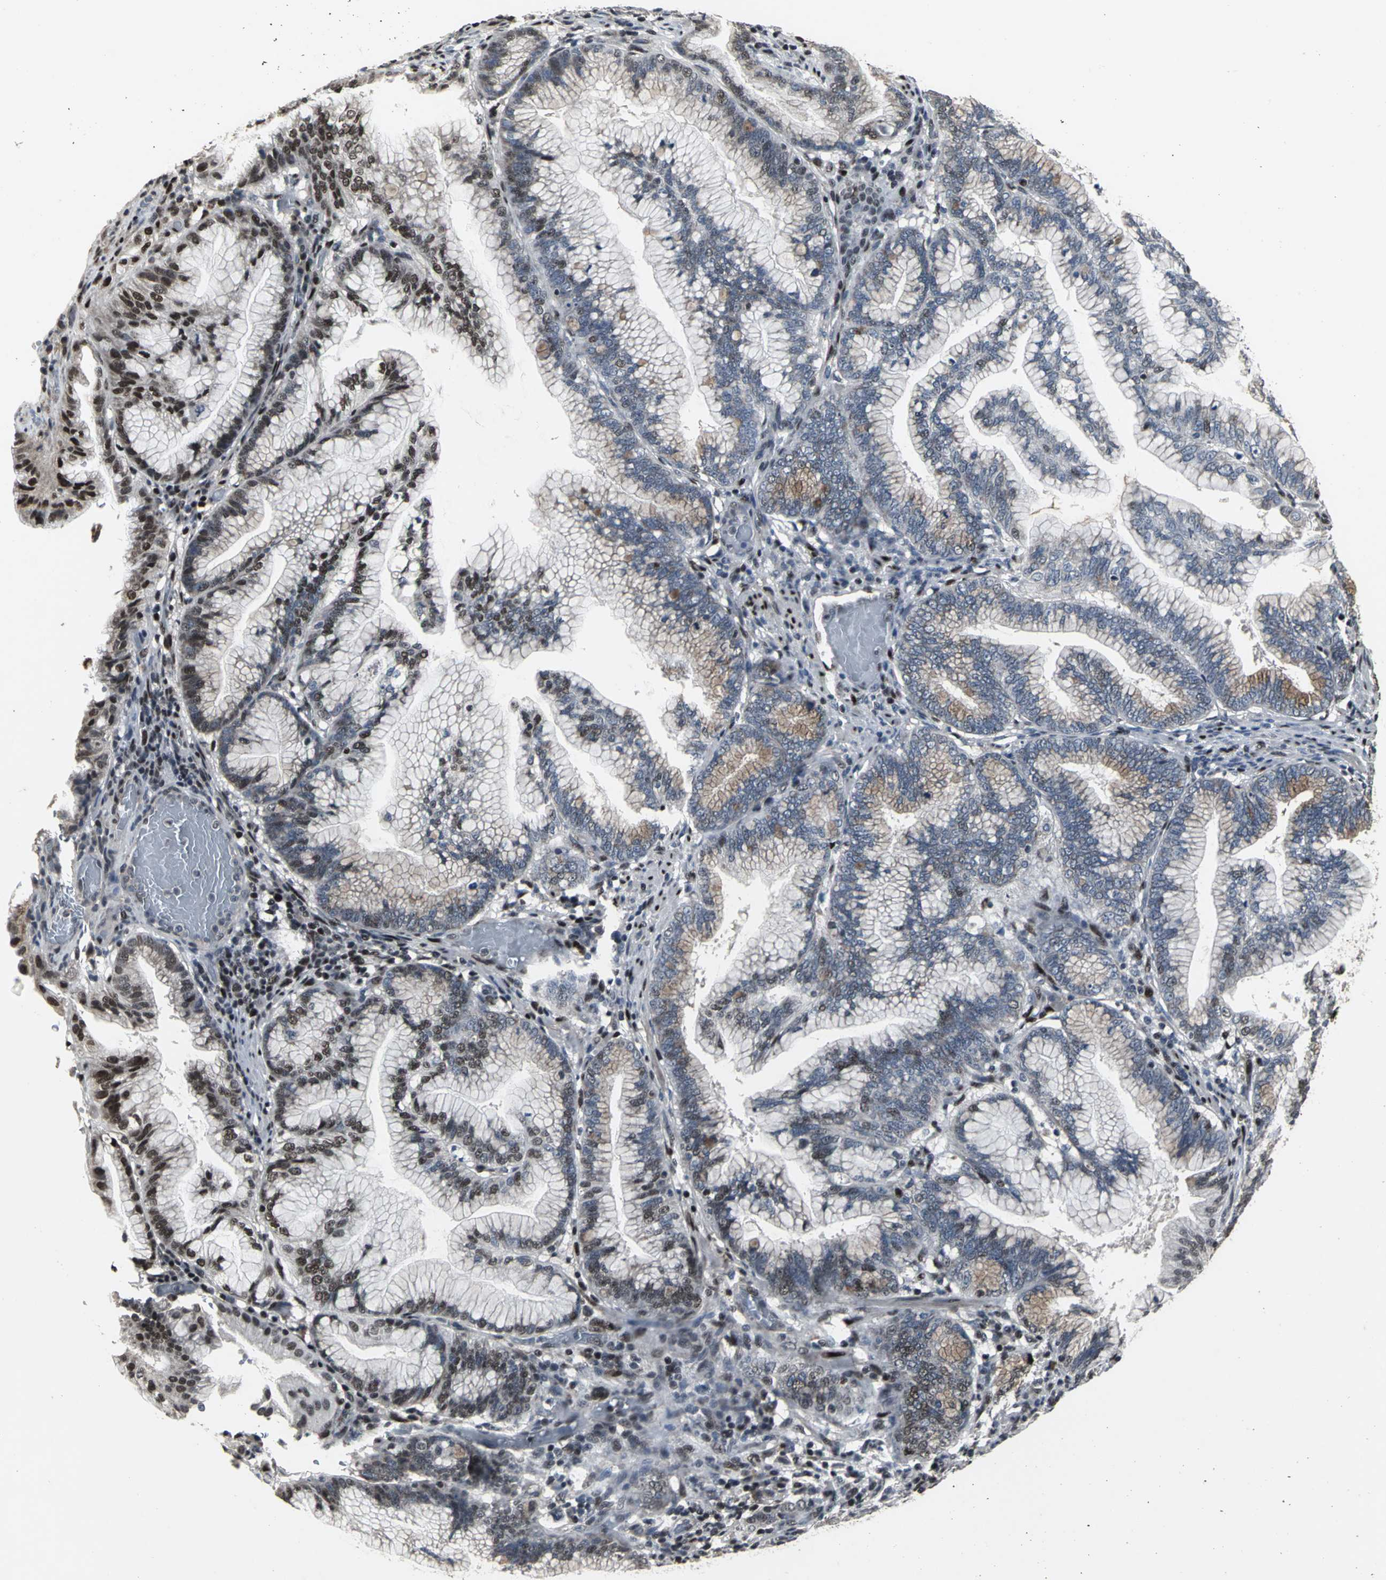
{"staining": {"intensity": "moderate", "quantity": ">75%", "location": "nuclear"}, "tissue": "pancreatic cancer", "cell_type": "Tumor cells", "image_type": "cancer", "snomed": [{"axis": "morphology", "description": "Adenocarcinoma, NOS"}, {"axis": "topography", "description": "Pancreas"}], "caption": "This is an image of immunohistochemistry (IHC) staining of pancreatic cancer (adenocarcinoma), which shows moderate staining in the nuclear of tumor cells.", "gene": "SRF", "patient": {"sex": "female", "age": 64}}